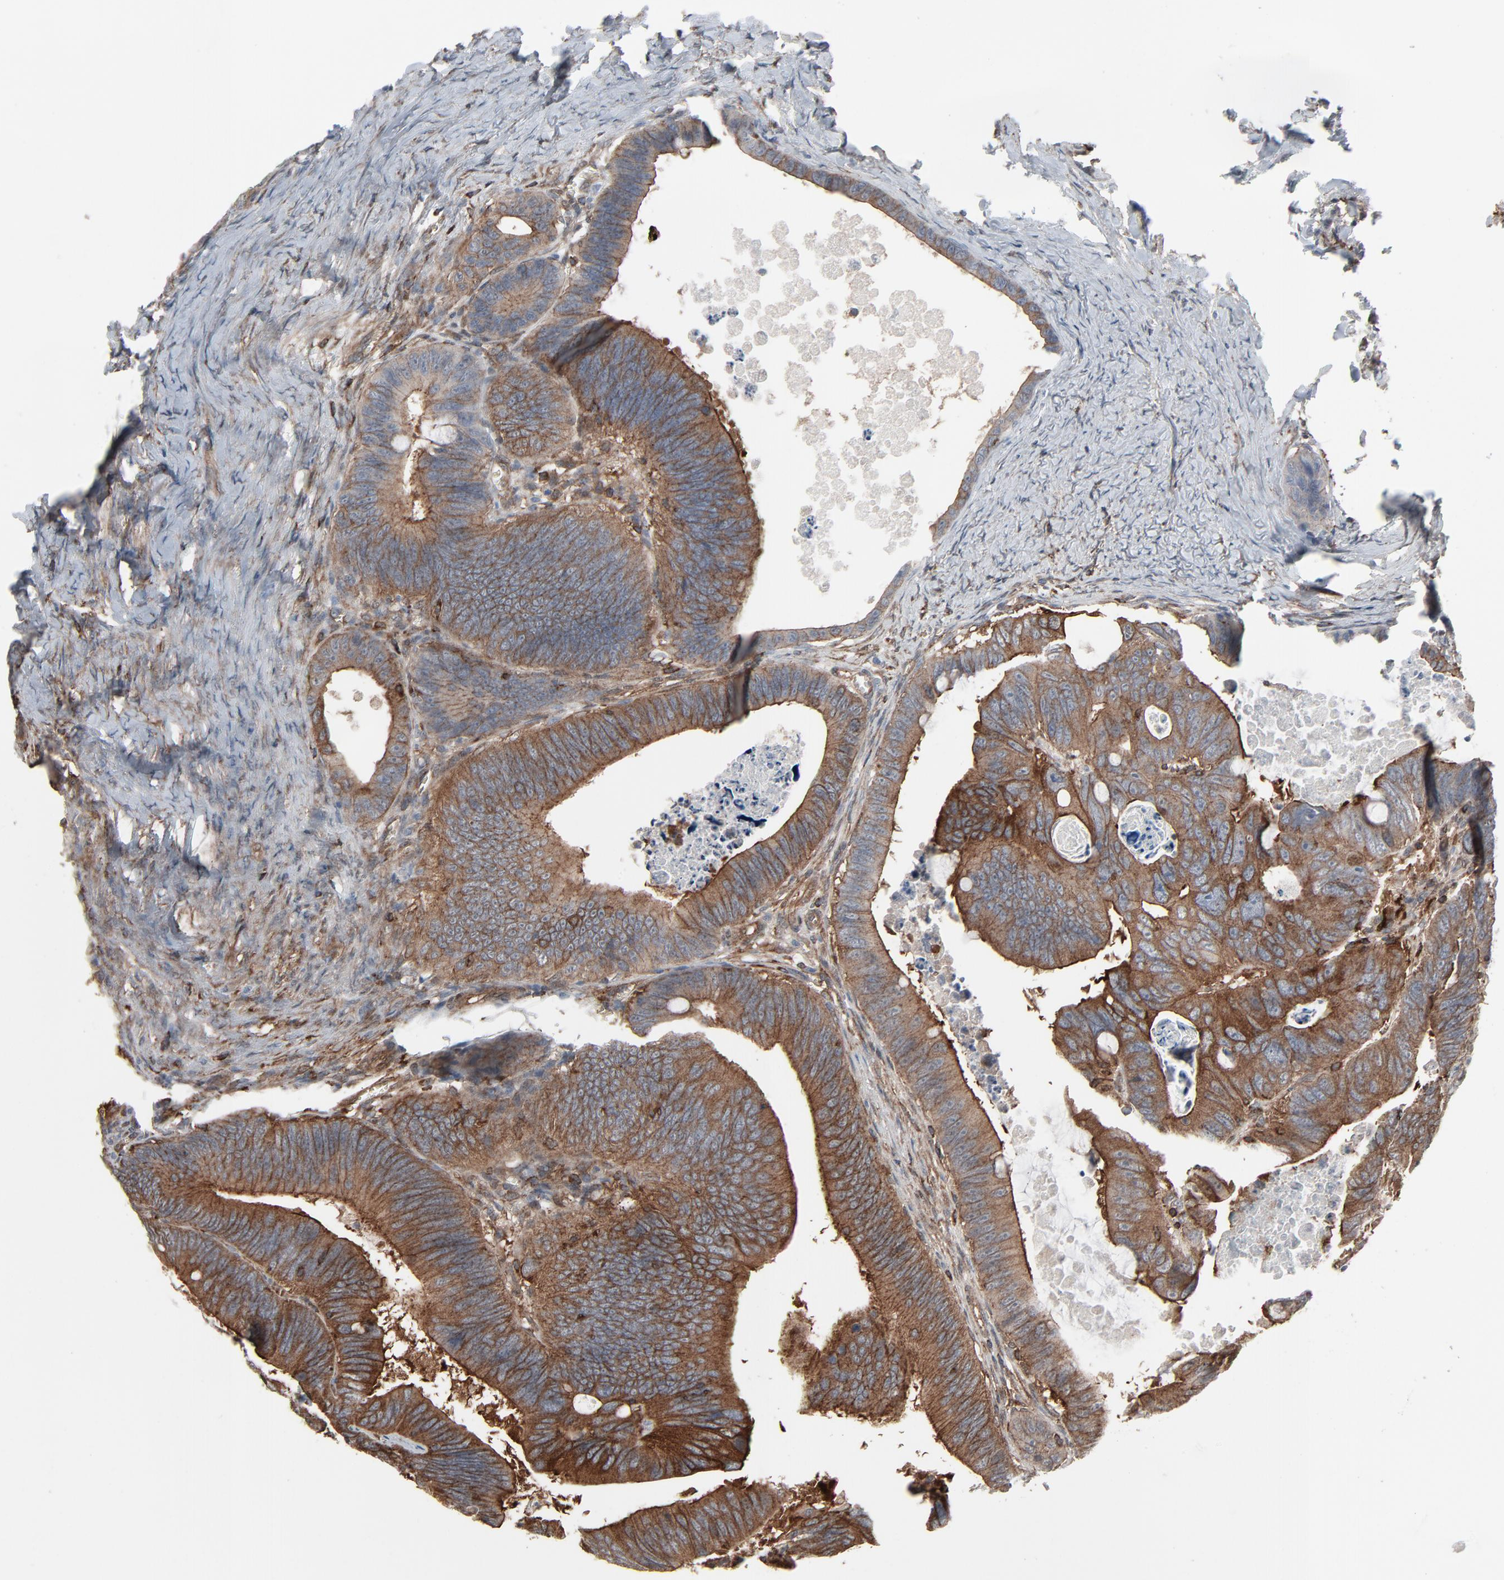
{"staining": {"intensity": "moderate", "quantity": ">75%", "location": "cytoplasmic/membranous"}, "tissue": "colorectal cancer", "cell_type": "Tumor cells", "image_type": "cancer", "snomed": [{"axis": "morphology", "description": "Adenocarcinoma, NOS"}, {"axis": "topography", "description": "Colon"}], "caption": "IHC histopathology image of neoplastic tissue: colorectal adenocarcinoma stained using immunohistochemistry shows medium levels of moderate protein expression localized specifically in the cytoplasmic/membranous of tumor cells, appearing as a cytoplasmic/membranous brown color.", "gene": "OPTN", "patient": {"sex": "female", "age": 55}}